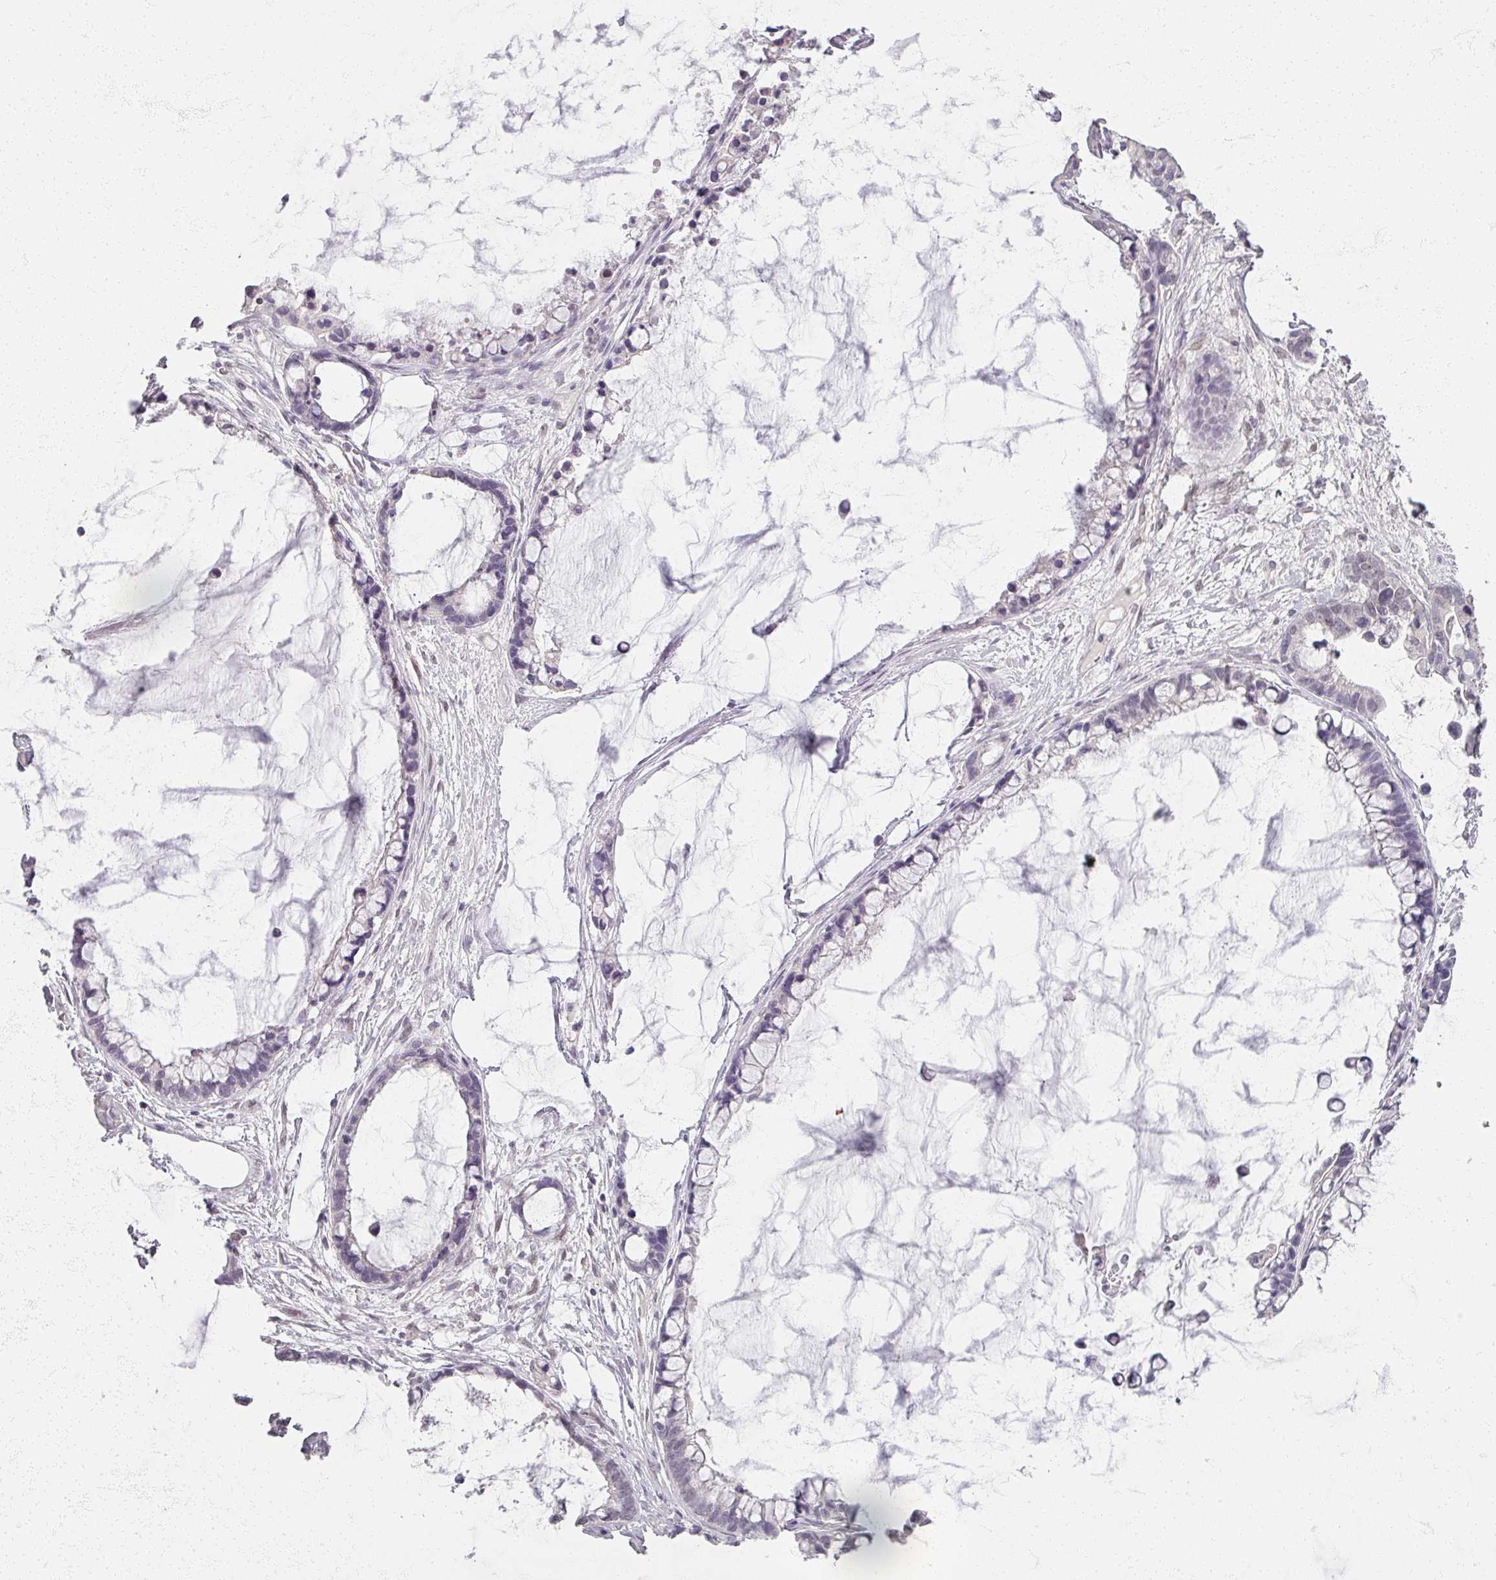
{"staining": {"intensity": "negative", "quantity": "none", "location": "none"}, "tissue": "ovarian cancer", "cell_type": "Tumor cells", "image_type": "cancer", "snomed": [{"axis": "morphology", "description": "Cystadenocarcinoma, mucinous, NOS"}, {"axis": "topography", "description": "Ovary"}], "caption": "Tumor cells are negative for brown protein staining in mucinous cystadenocarcinoma (ovarian).", "gene": "SOX11", "patient": {"sex": "female", "age": 63}}